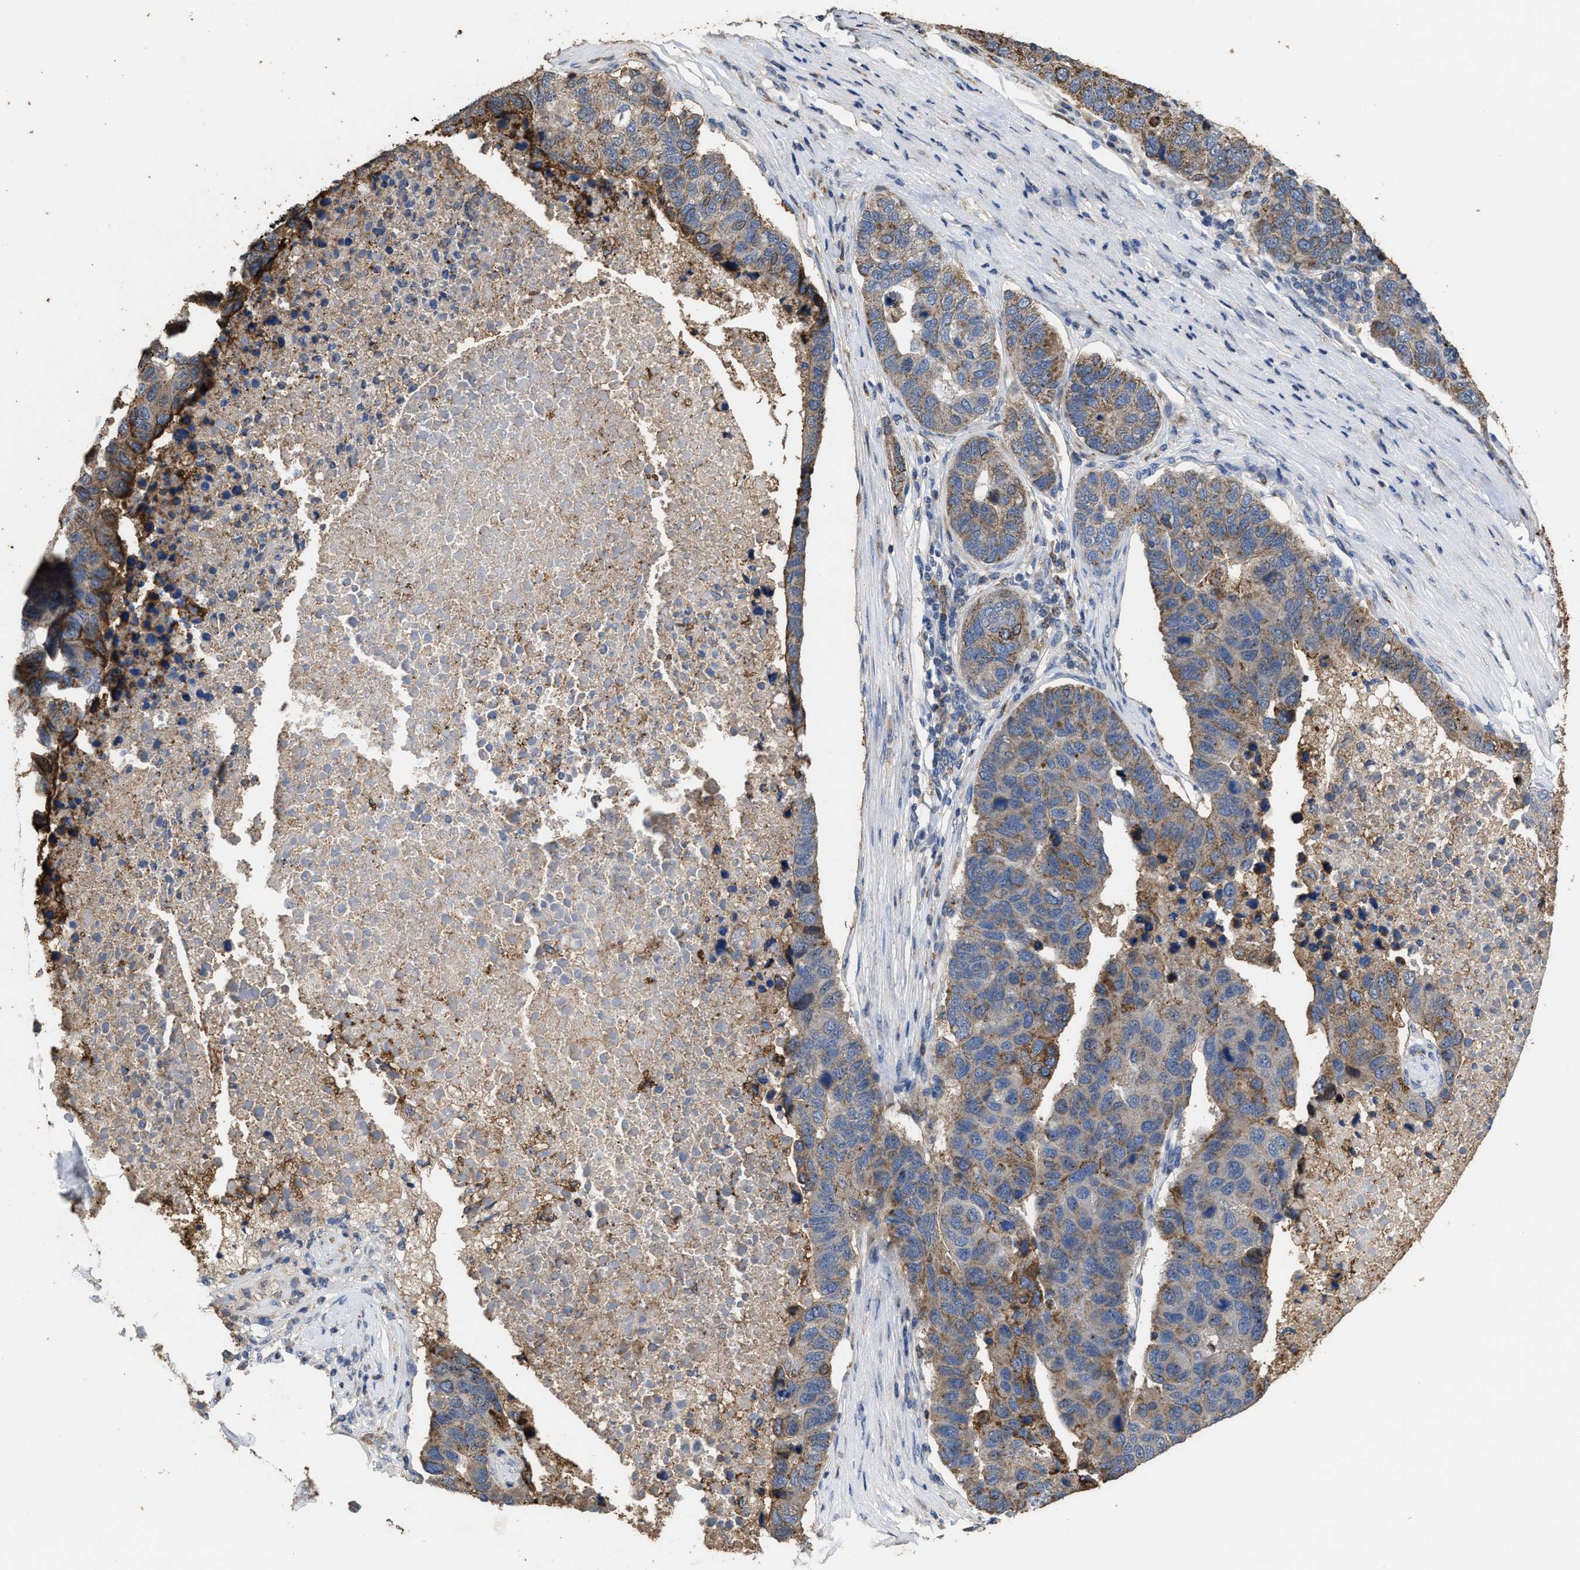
{"staining": {"intensity": "moderate", "quantity": ">75%", "location": "cytoplasmic/membranous"}, "tissue": "pancreatic cancer", "cell_type": "Tumor cells", "image_type": "cancer", "snomed": [{"axis": "morphology", "description": "Adenocarcinoma, NOS"}, {"axis": "topography", "description": "Pancreas"}], "caption": "Pancreatic cancer tissue displays moderate cytoplasmic/membranous staining in about >75% of tumor cells, visualized by immunohistochemistry.", "gene": "TDRKH", "patient": {"sex": "female", "age": 61}}